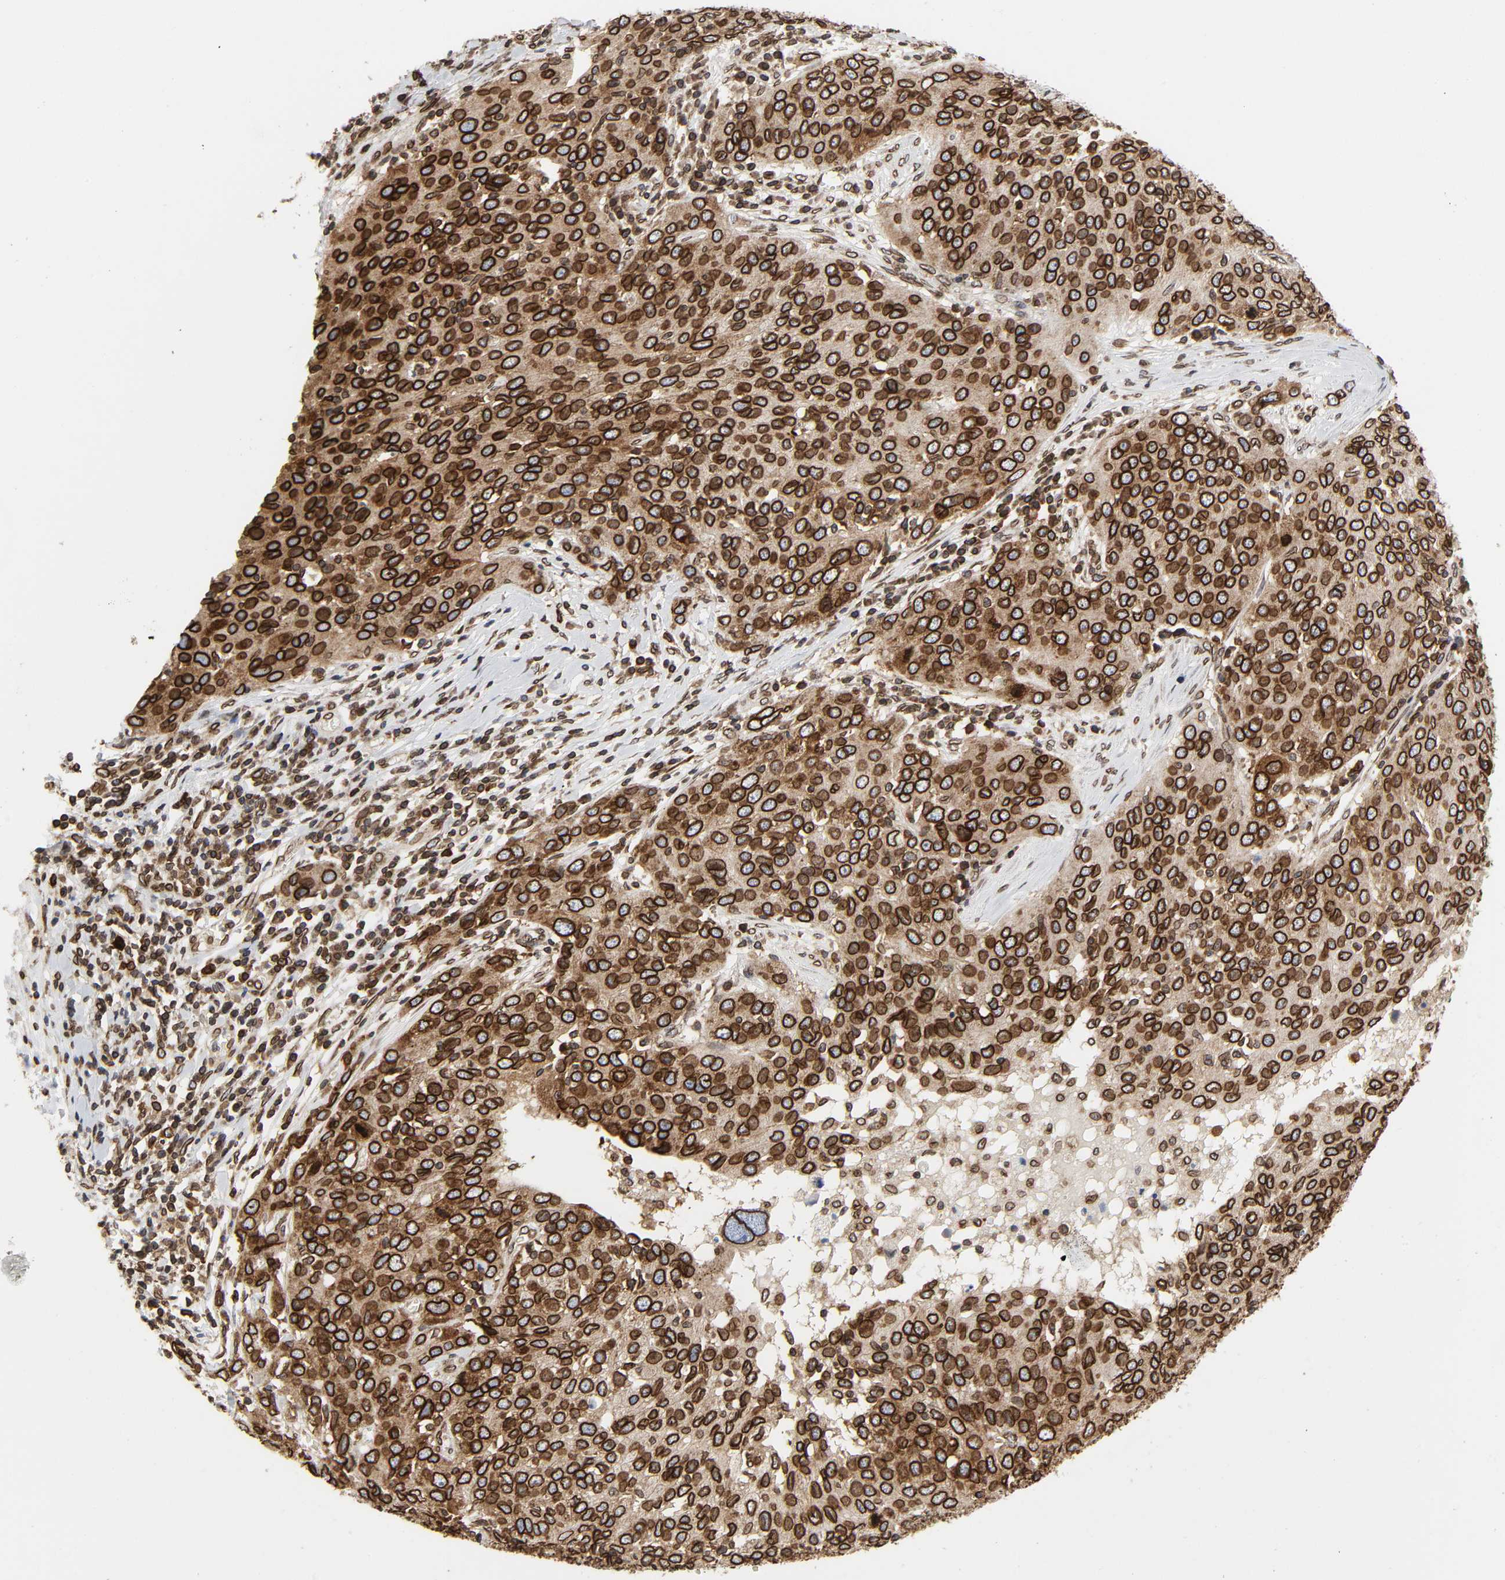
{"staining": {"intensity": "strong", "quantity": ">75%", "location": "cytoplasmic/membranous,nuclear"}, "tissue": "ovarian cancer", "cell_type": "Tumor cells", "image_type": "cancer", "snomed": [{"axis": "morphology", "description": "Carcinoma, endometroid"}, {"axis": "topography", "description": "Ovary"}], "caption": "Human ovarian cancer (endometroid carcinoma) stained with a brown dye displays strong cytoplasmic/membranous and nuclear positive positivity in approximately >75% of tumor cells.", "gene": "RANGAP1", "patient": {"sex": "female", "age": 50}}